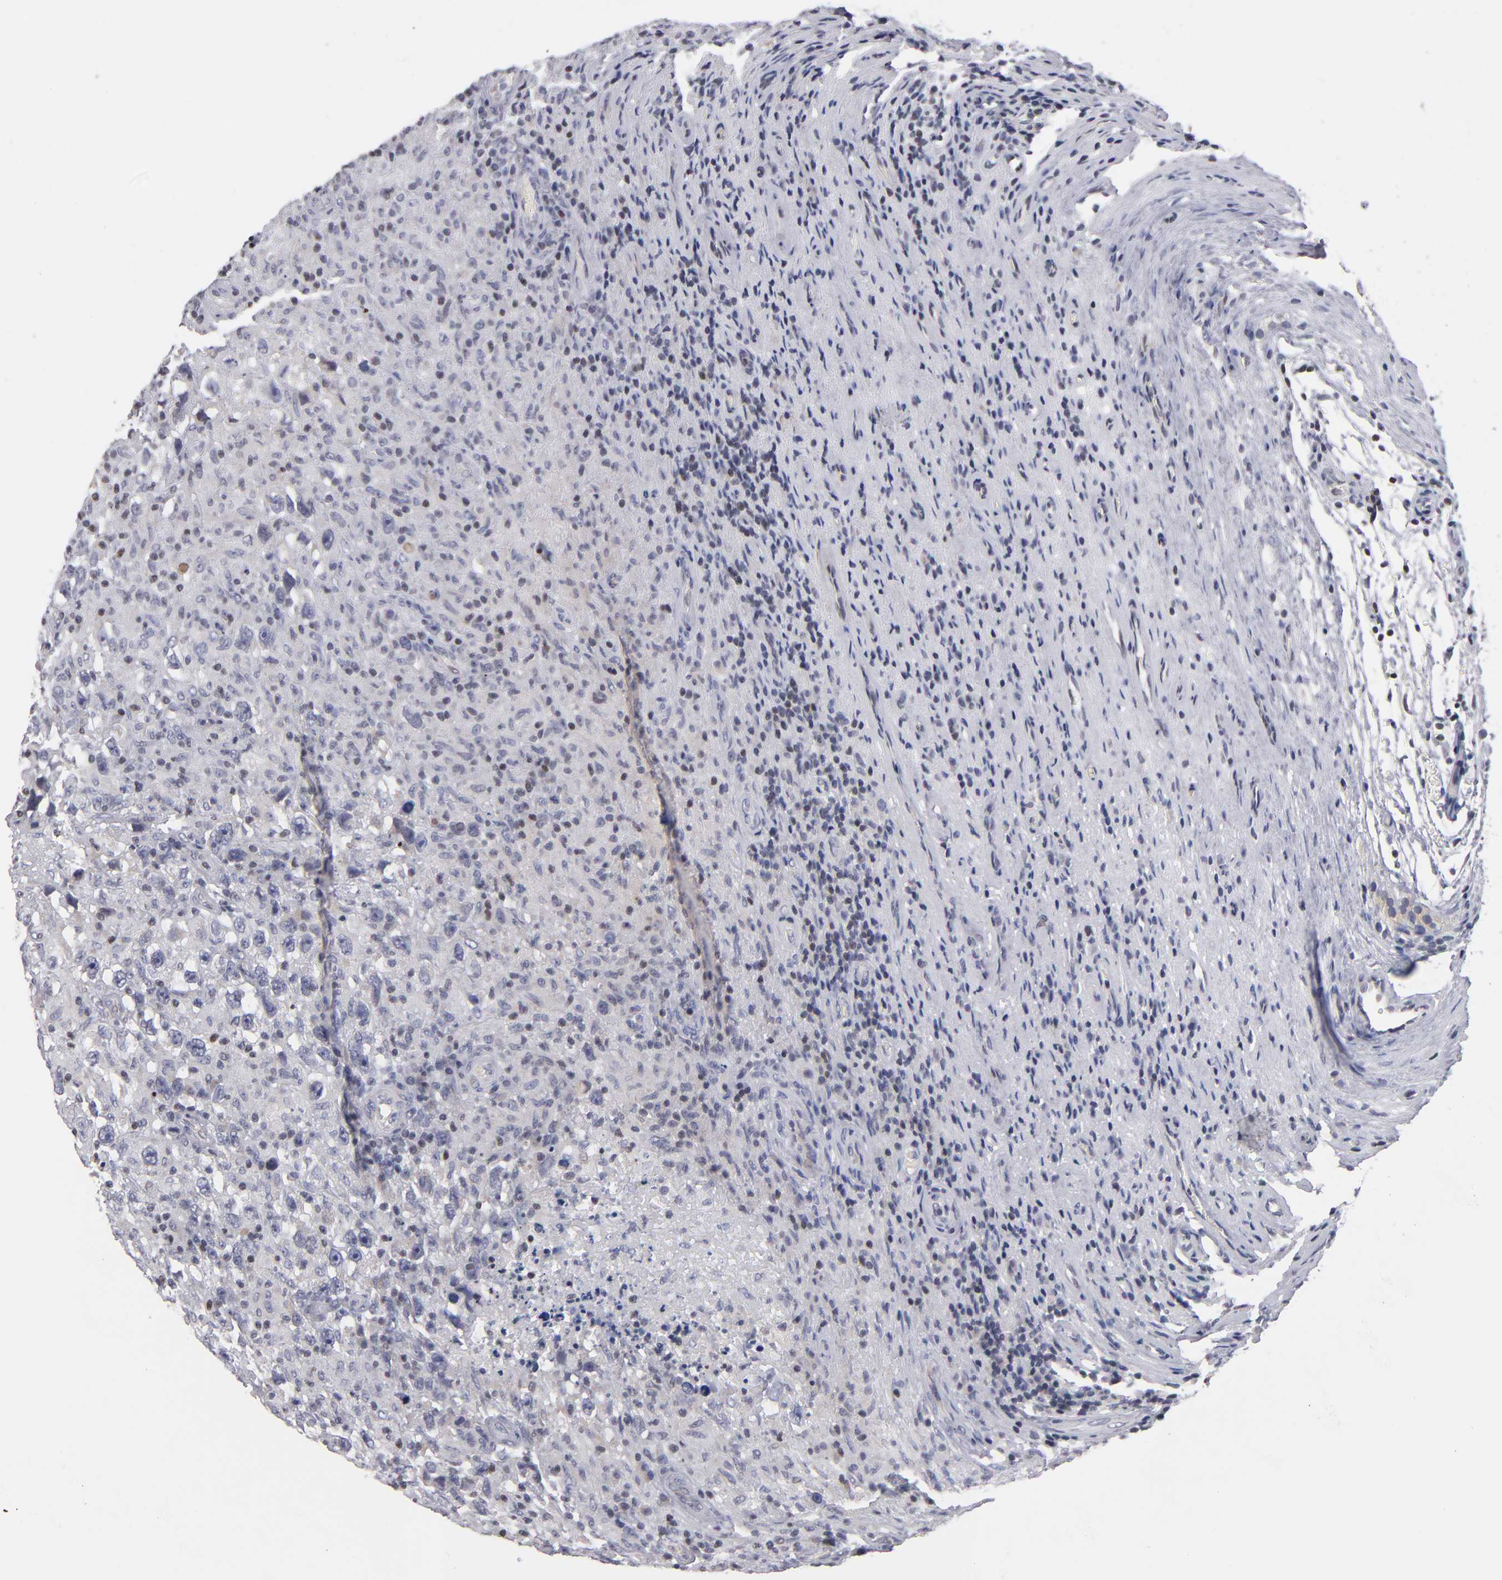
{"staining": {"intensity": "weak", "quantity": "<25%", "location": "nuclear"}, "tissue": "testis cancer", "cell_type": "Tumor cells", "image_type": "cancer", "snomed": [{"axis": "morphology", "description": "Seminoma, NOS"}, {"axis": "topography", "description": "Testis"}], "caption": "Immunohistochemical staining of human seminoma (testis) demonstrates no significant expression in tumor cells. (DAB IHC visualized using brightfield microscopy, high magnification).", "gene": "ODF2", "patient": {"sex": "male", "age": 34}}